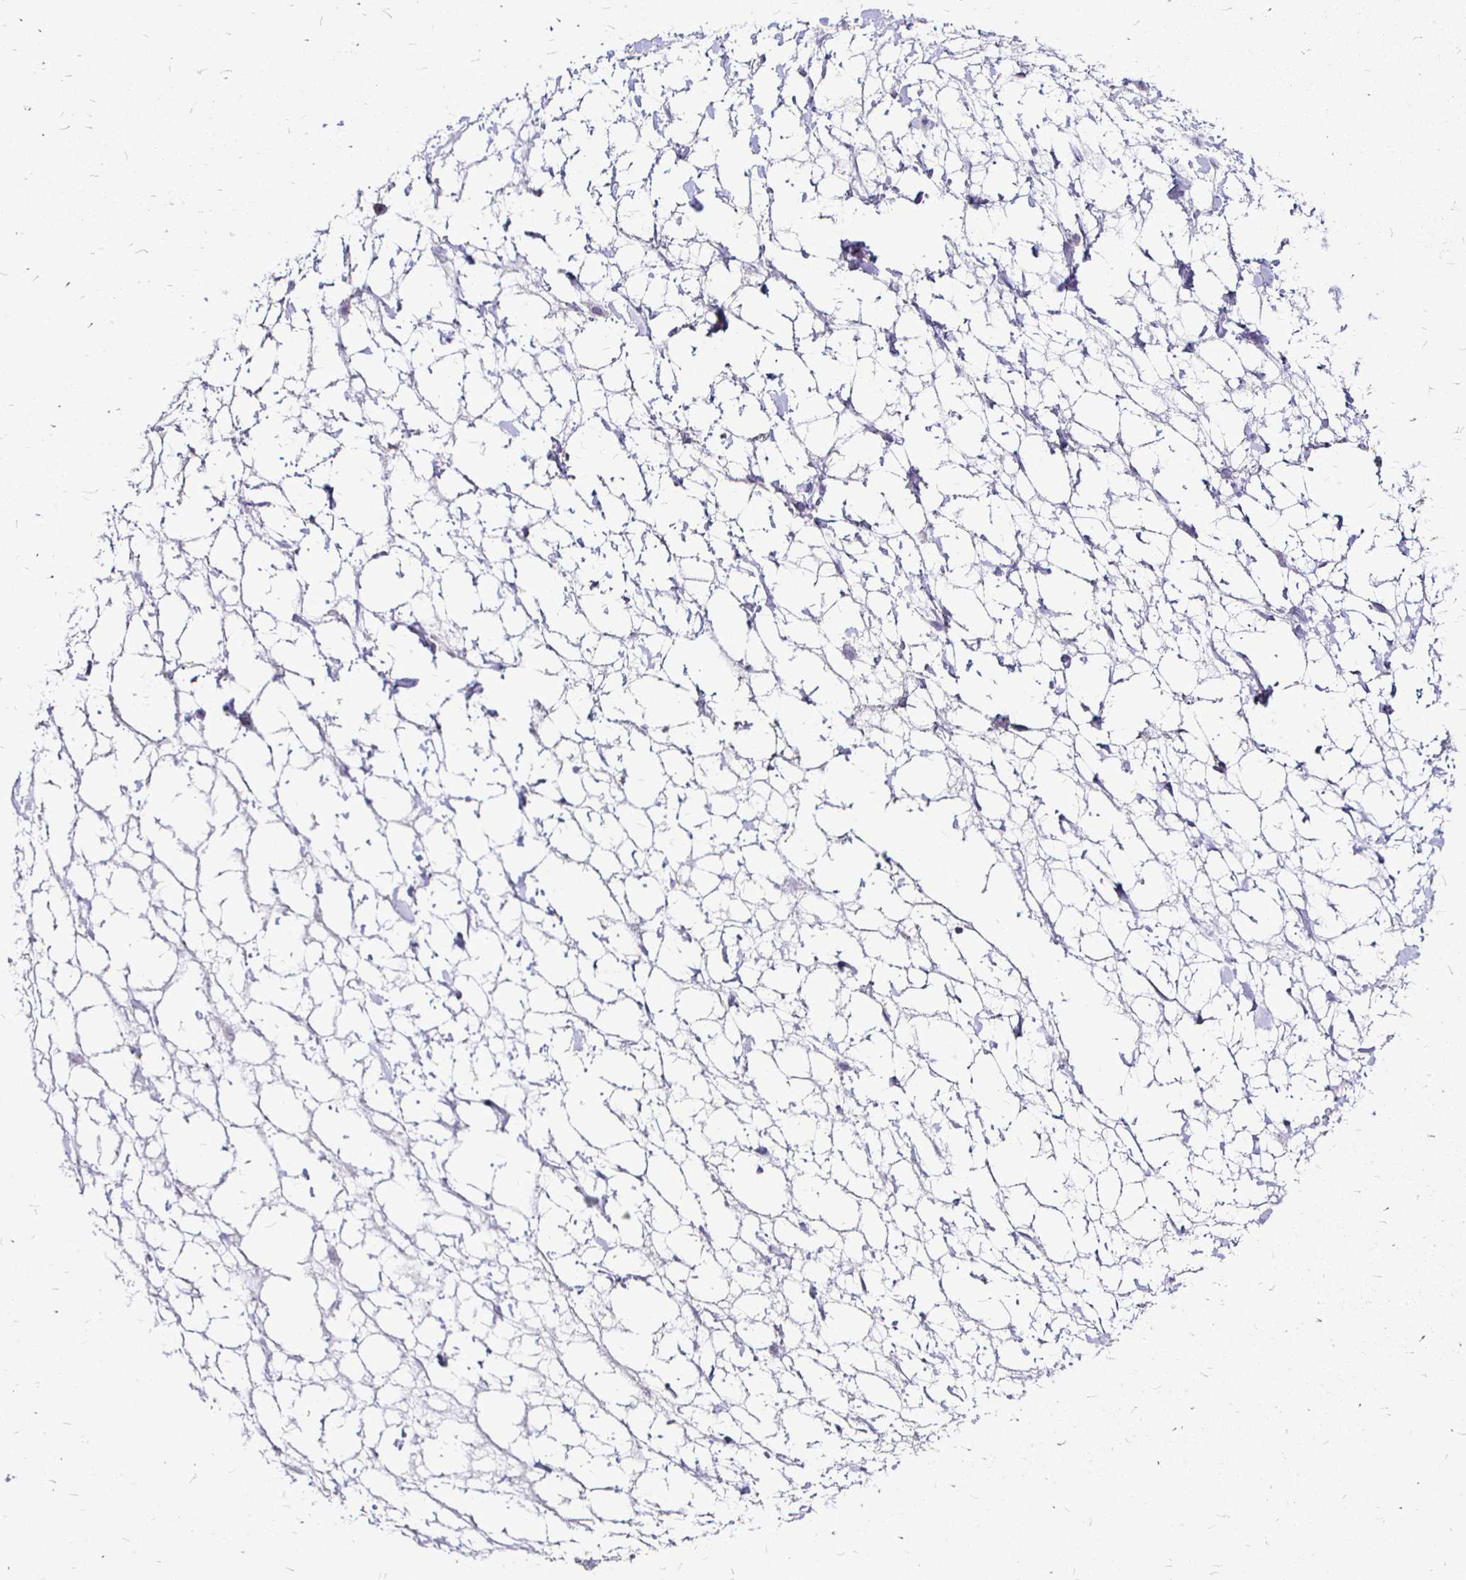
{"staining": {"intensity": "negative", "quantity": "none", "location": "none"}, "tissue": "adipose tissue", "cell_type": "Adipocytes", "image_type": "normal", "snomed": [{"axis": "morphology", "description": "Normal tissue, NOS"}, {"axis": "topography", "description": "Lymph node"}, {"axis": "topography", "description": "Cartilage tissue"}, {"axis": "topography", "description": "Nasopharynx"}], "caption": "IHC of unremarkable human adipose tissue reveals no expression in adipocytes.", "gene": "IRGC", "patient": {"sex": "male", "age": 63}}